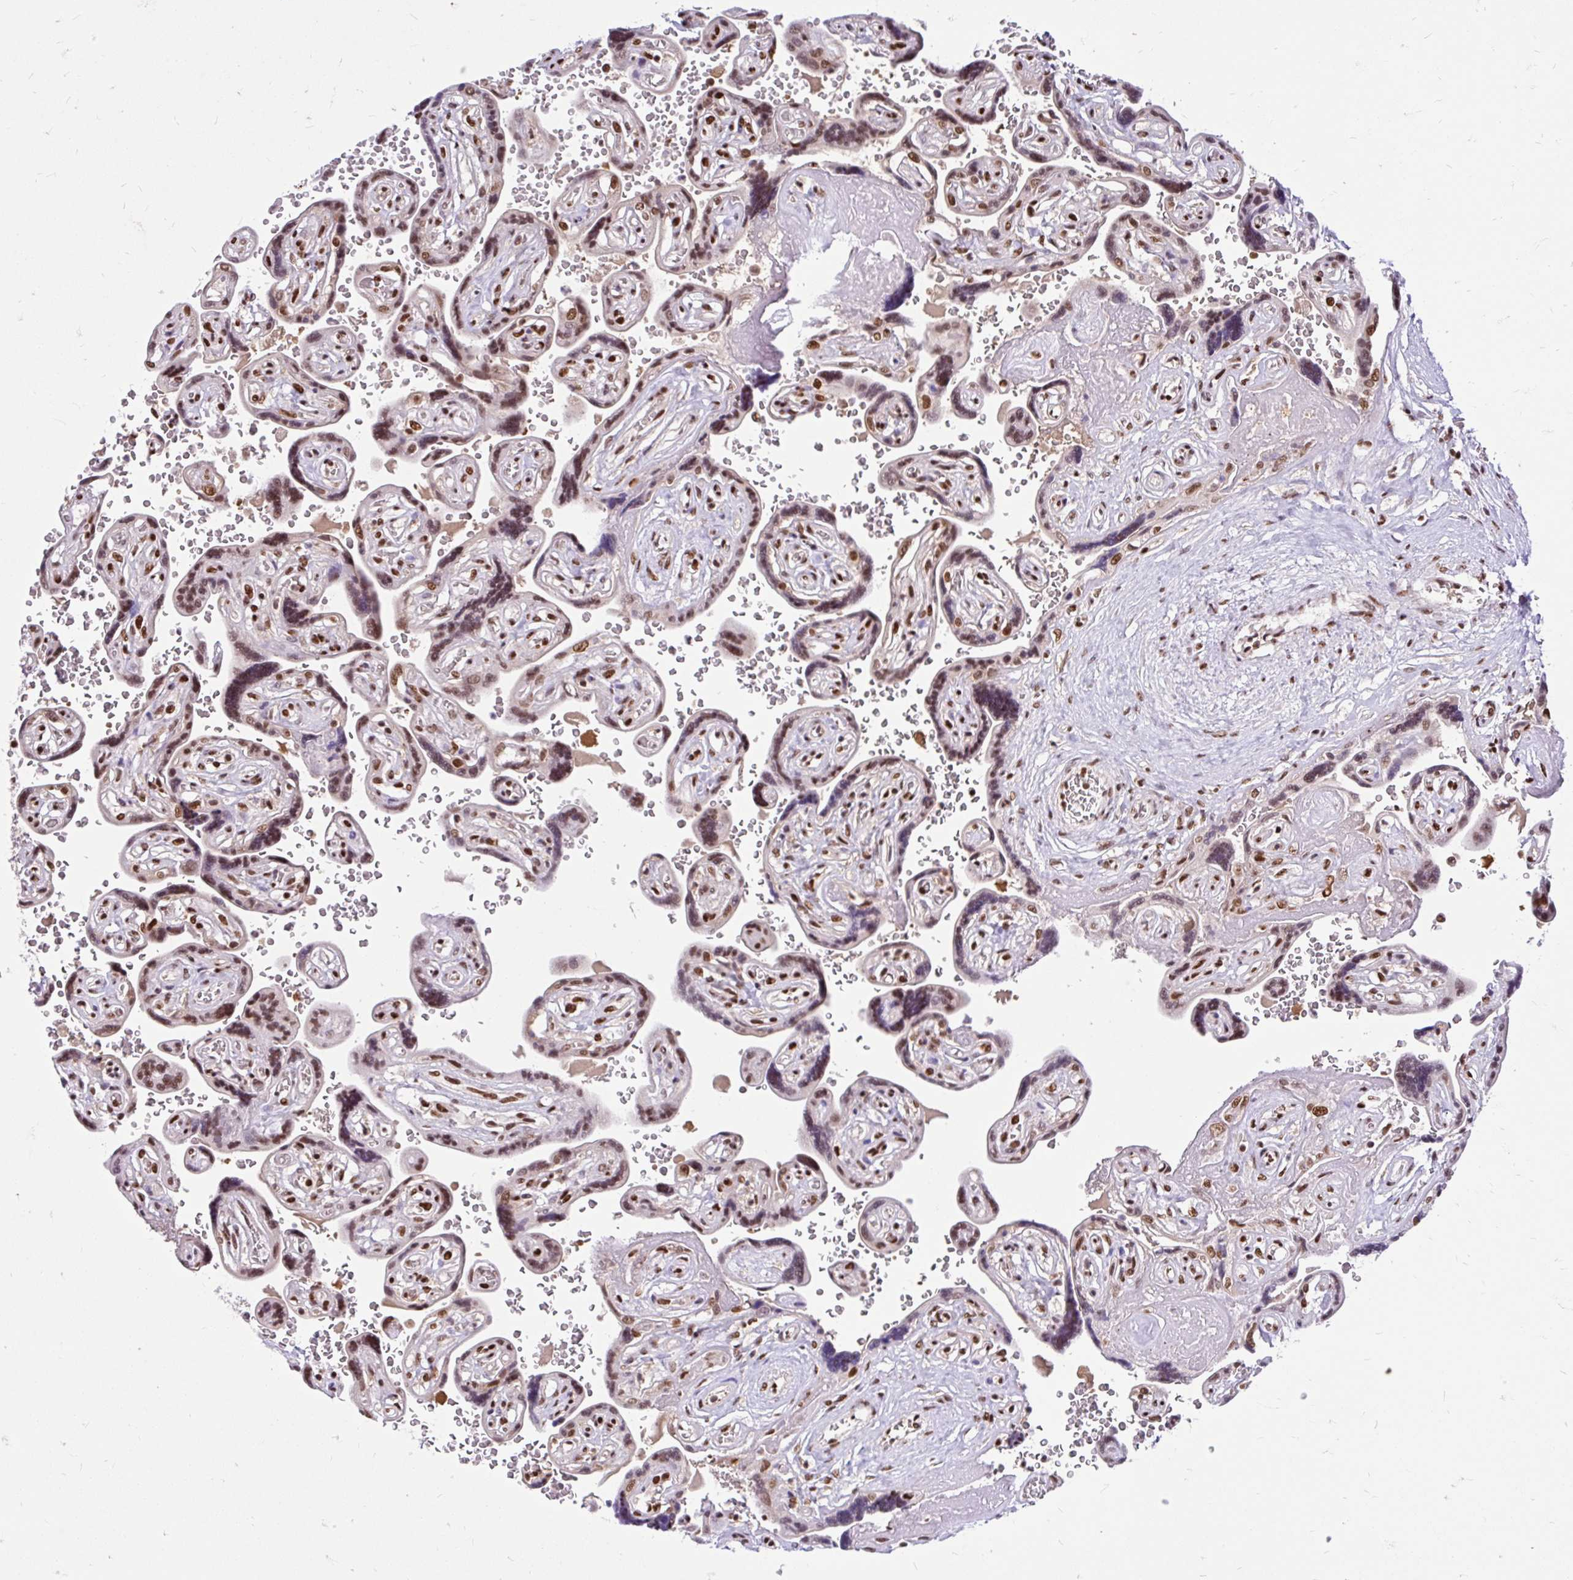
{"staining": {"intensity": "strong", "quantity": "25%-75%", "location": "nuclear"}, "tissue": "placenta", "cell_type": "Trophoblastic cells", "image_type": "normal", "snomed": [{"axis": "morphology", "description": "Normal tissue, NOS"}, {"axis": "topography", "description": "Placenta"}], "caption": "Trophoblastic cells demonstrate strong nuclear staining in approximately 25%-75% of cells in benign placenta.", "gene": "ABCA9", "patient": {"sex": "female", "age": 32}}